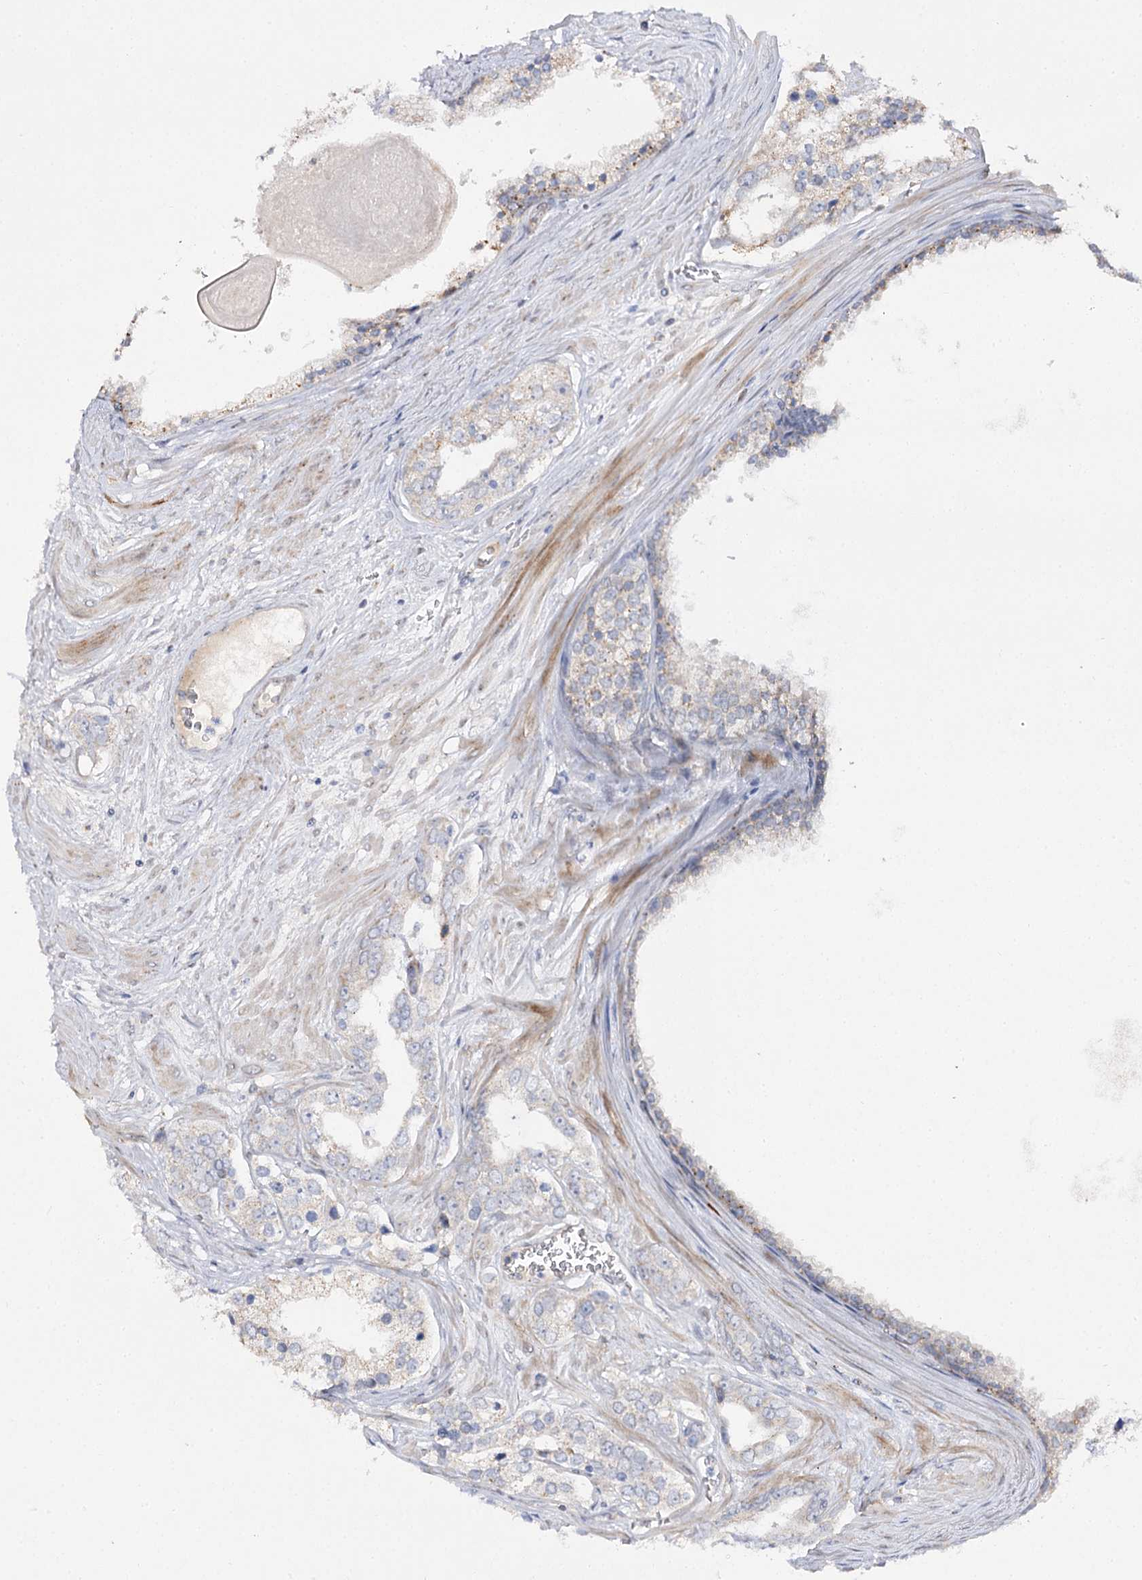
{"staining": {"intensity": "negative", "quantity": "none", "location": "none"}, "tissue": "prostate cancer", "cell_type": "Tumor cells", "image_type": "cancer", "snomed": [{"axis": "morphology", "description": "Adenocarcinoma, High grade"}, {"axis": "topography", "description": "Prostate"}], "caption": "Adenocarcinoma (high-grade) (prostate) was stained to show a protein in brown. There is no significant positivity in tumor cells.", "gene": "C11orf80", "patient": {"sex": "male", "age": 66}}